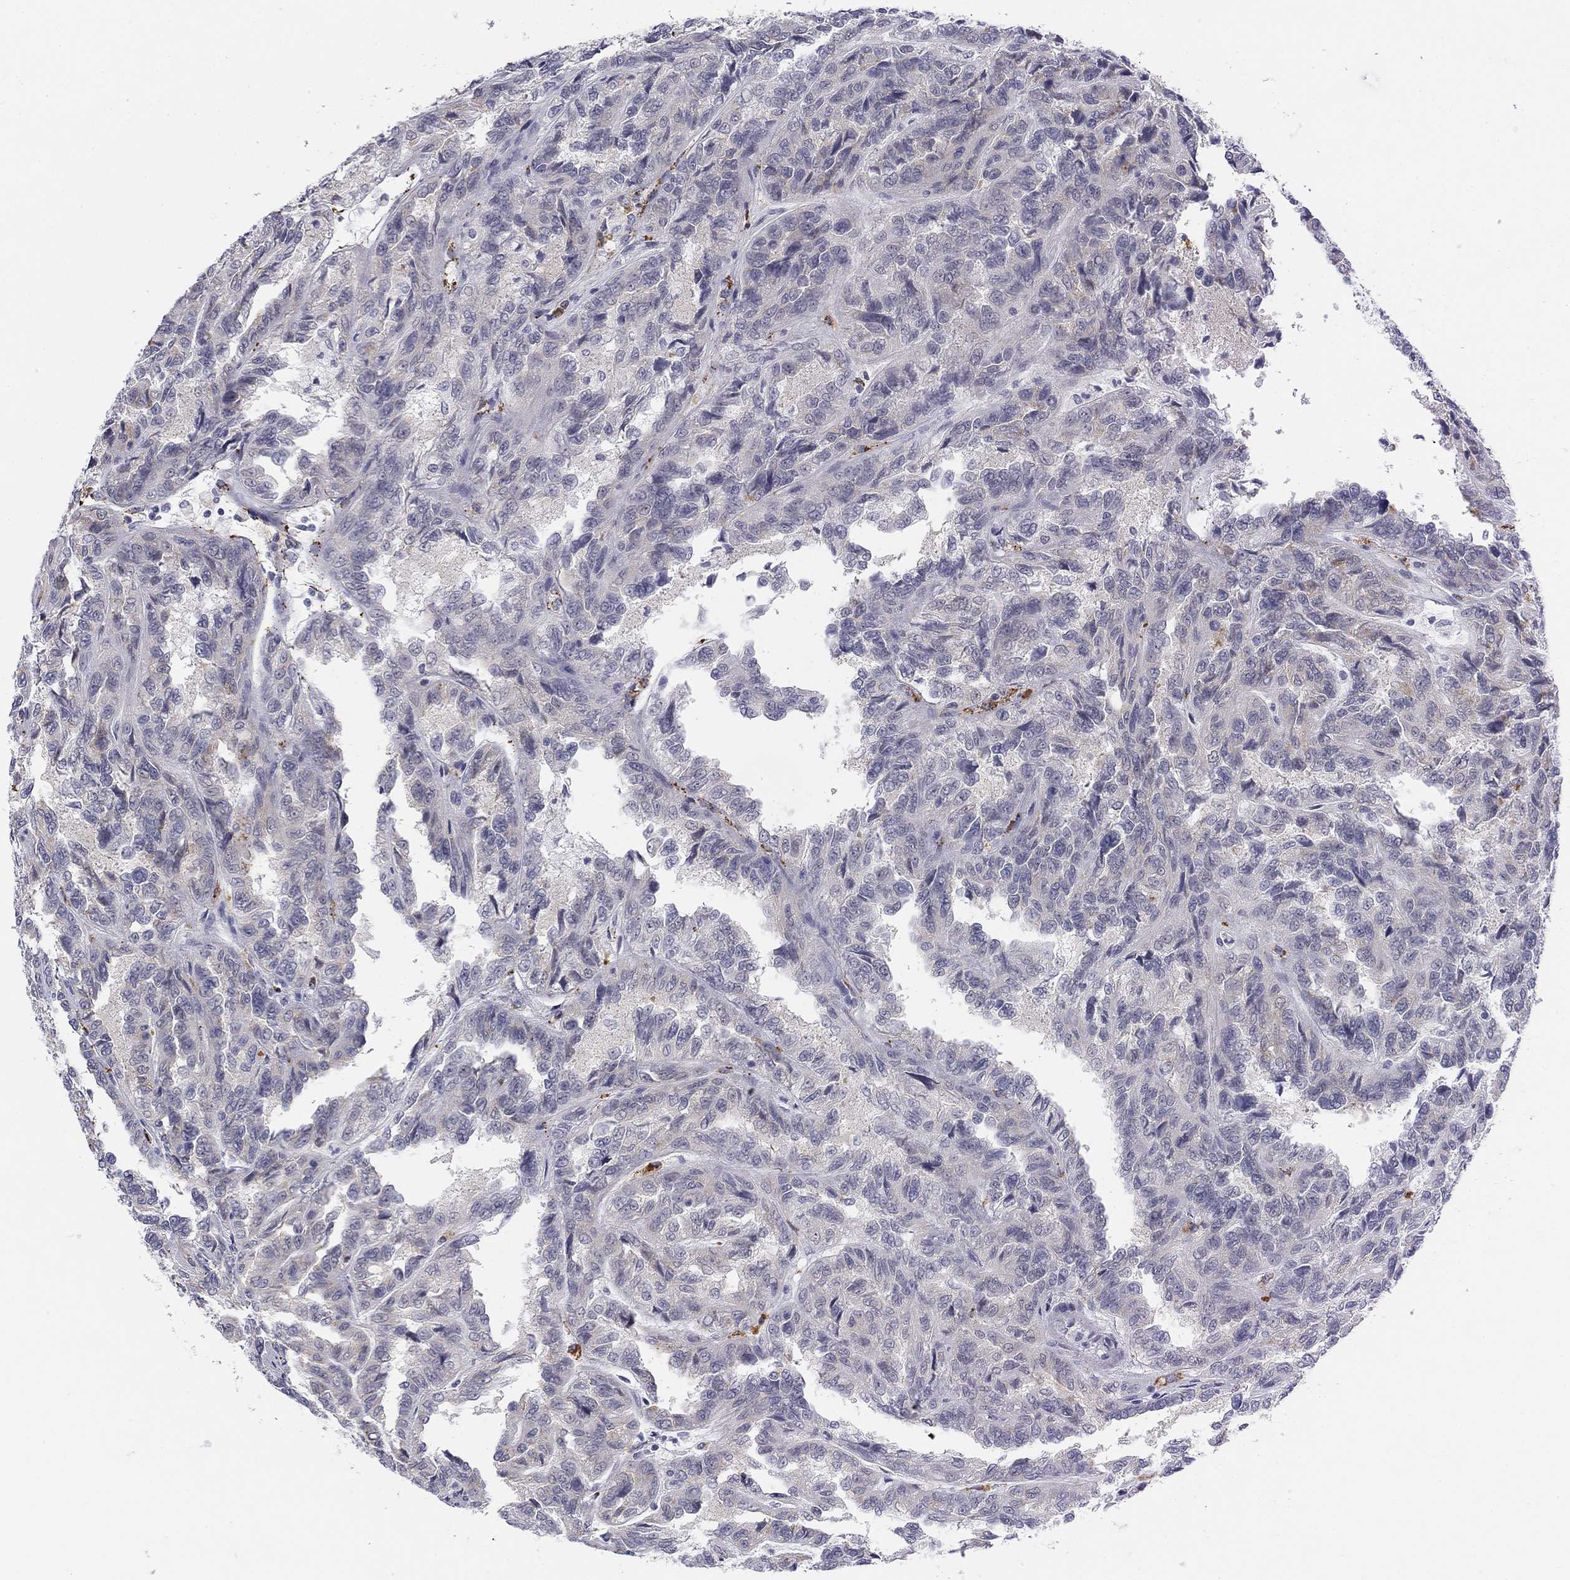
{"staining": {"intensity": "negative", "quantity": "none", "location": "none"}, "tissue": "renal cancer", "cell_type": "Tumor cells", "image_type": "cancer", "snomed": [{"axis": "morphology", "description": "Adenocarcinoma, NOS"}, {"axis": "topography", "description": "Kidney"}], "caption": "This image is of adenocarcinoma (renal) stained with IHC to label a protein in brown with the nuclei are counter-stained blue. There is no positivity in tumor cells.", "gene": "DNAL1", "patient": {"sex": "male", "age": 79}}